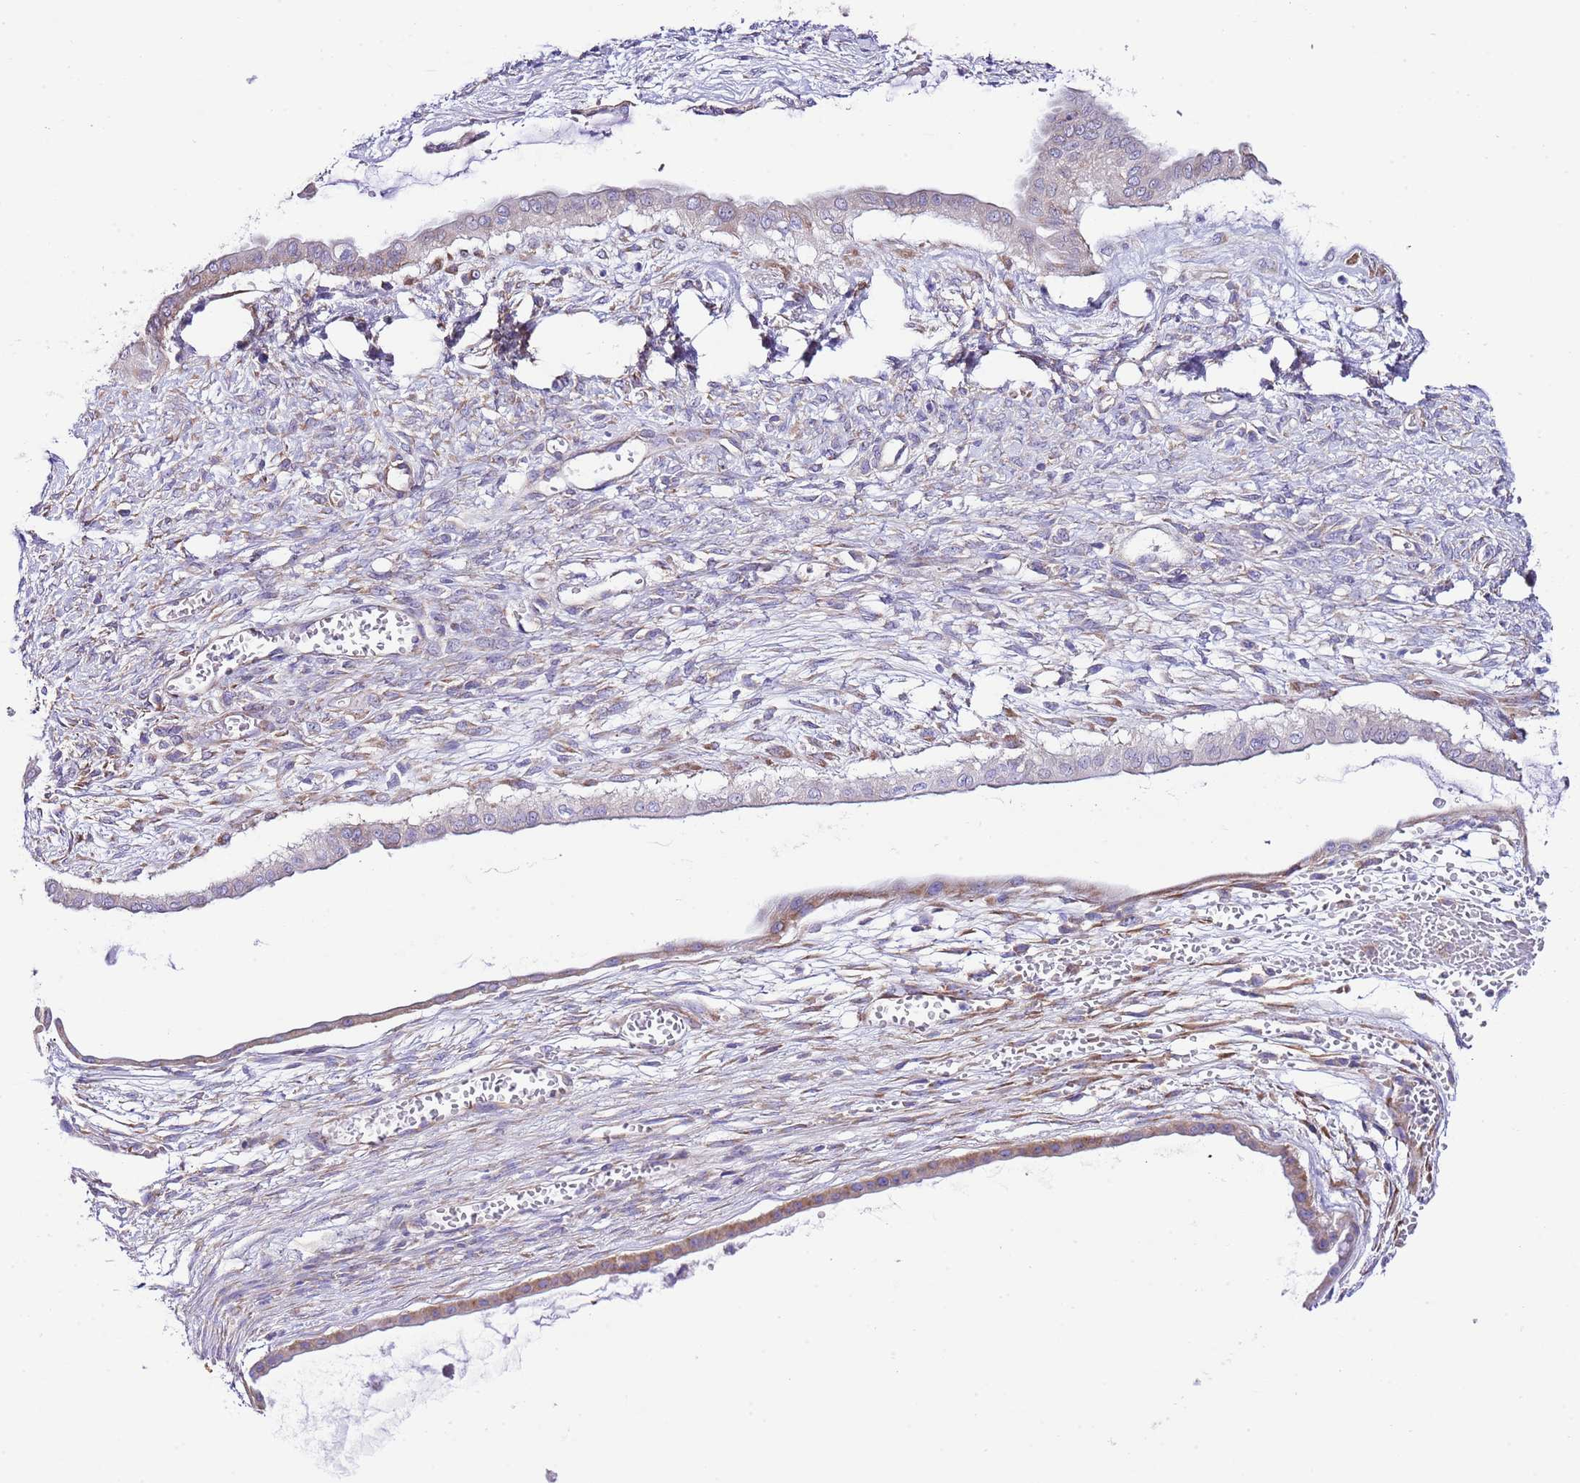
{"staining": {"intensity": "moderate", "quantity": "25%-75%", "location": "cytoplasmic/membranous"}, "tissue": "ovarian cancer", "cell_type": "Tumor cells", "image_type": "cancer", "snomed": [{"axis": "morphology", "description": "Cystadenocarcinoma, mucinous, NOS"}, {"axis": "topography", "description": "Ovary"}], "caption": "Mucinous cystadenocarcinoma (ovarian) stained with immunohistochemistry reveals moderate cytoplasmic/membranous expression in about 25%-75% of tumor cells. Nuclei are stained in blue.", "gene": "RPS10", "patient": {"sex": "female", "age": 73}}